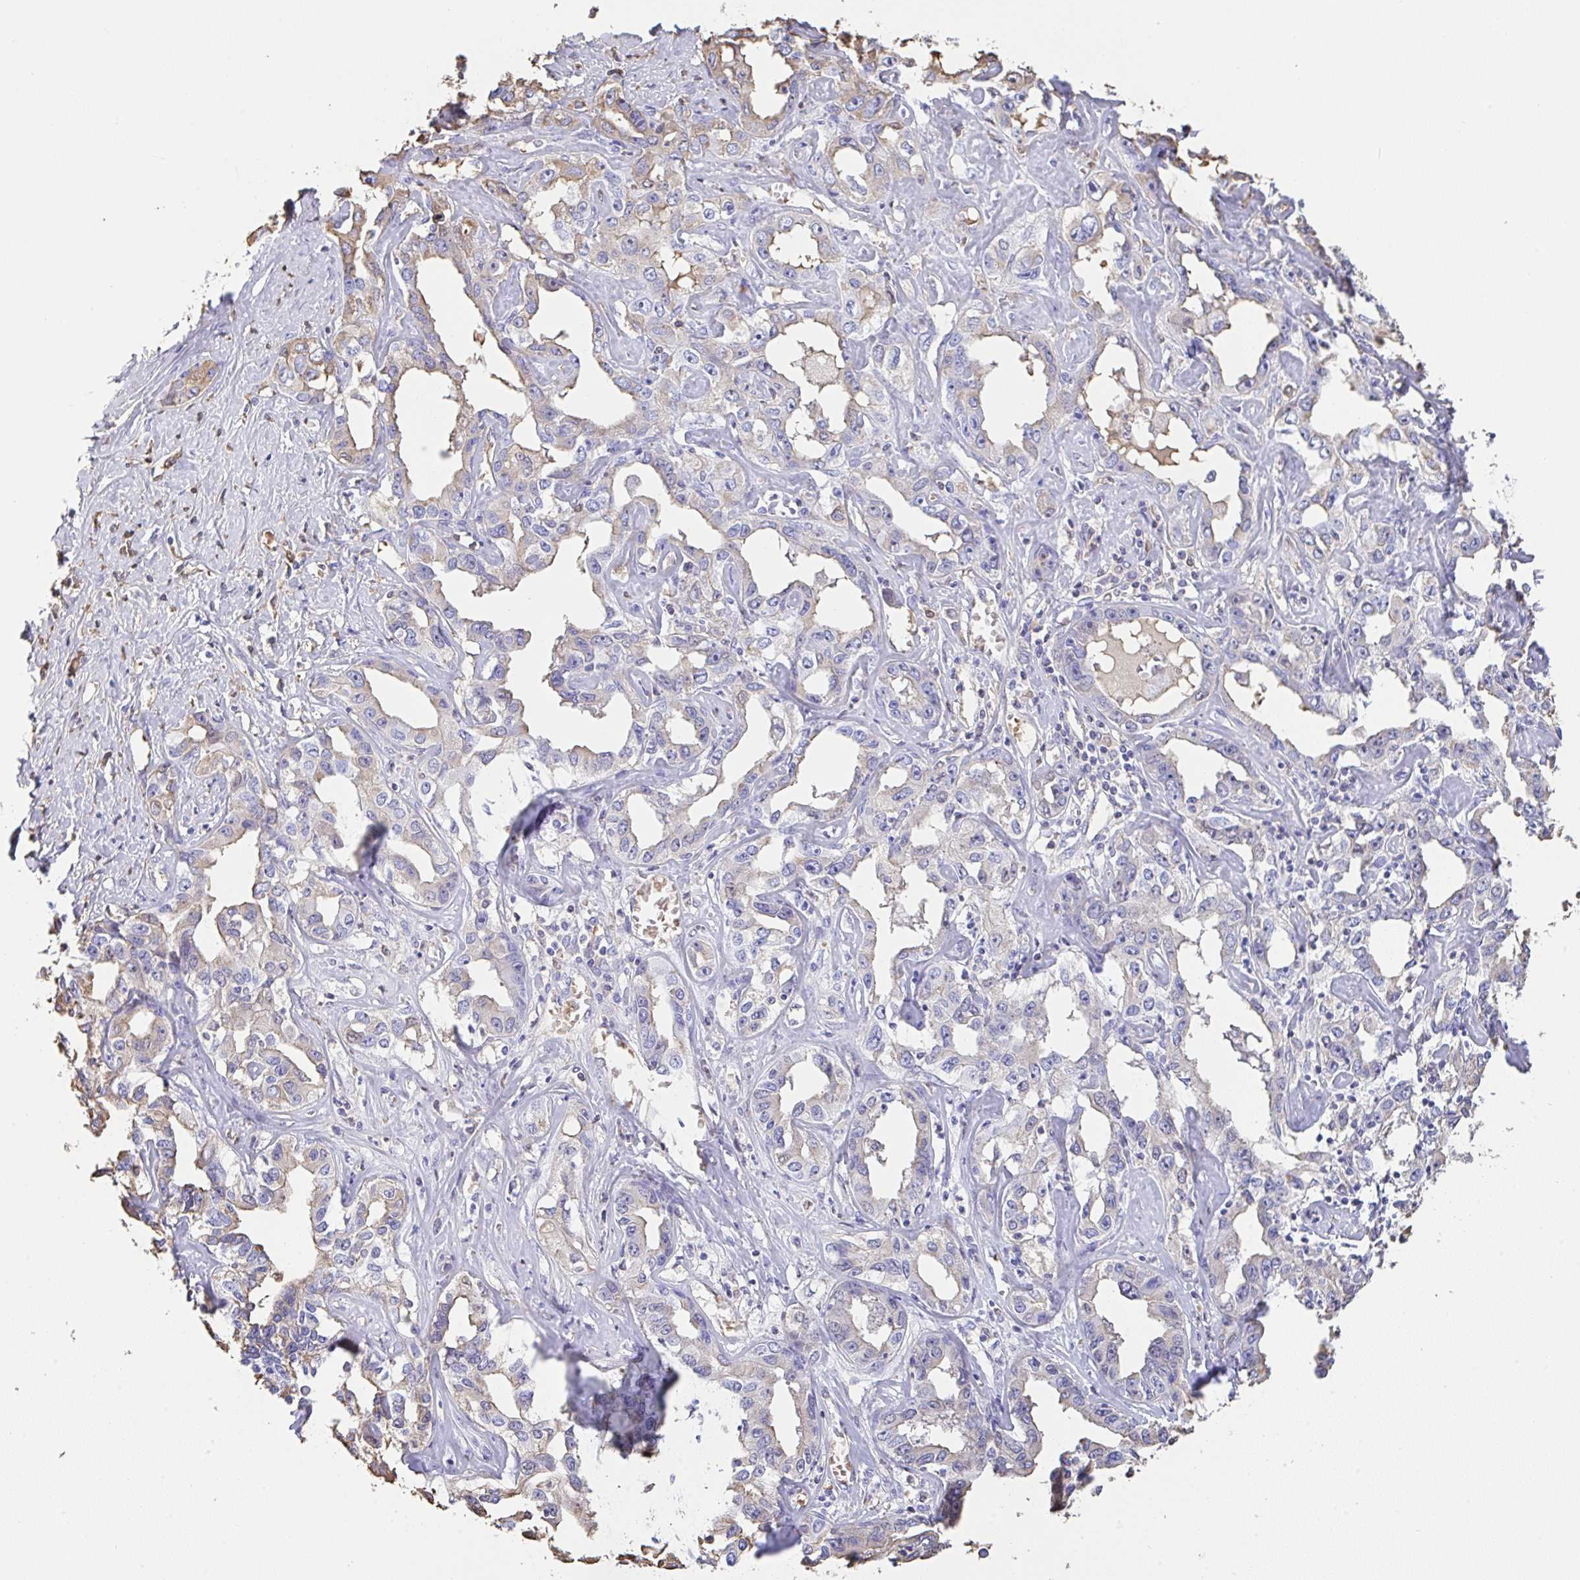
{"staining": {"intensity": "weak", "quantity": "<25%", "location": "cytoplasmic/membranous"}, "tissue": "liver cancer", "cell_type": "Tumor cells", "image_type": "cancer", "snomed": [{"axis": "morphology", "description": "Cholangiocarcinoma"}, {"axis": "topography", "description": "Liver"}], "caption": "Cholangiocarcinoma (liver) stained for a protein using immunohistochemistry reveals no positivity tumor cells.", "gene": "HOXC12", "patient": {"sex": "male", "age": 59}}